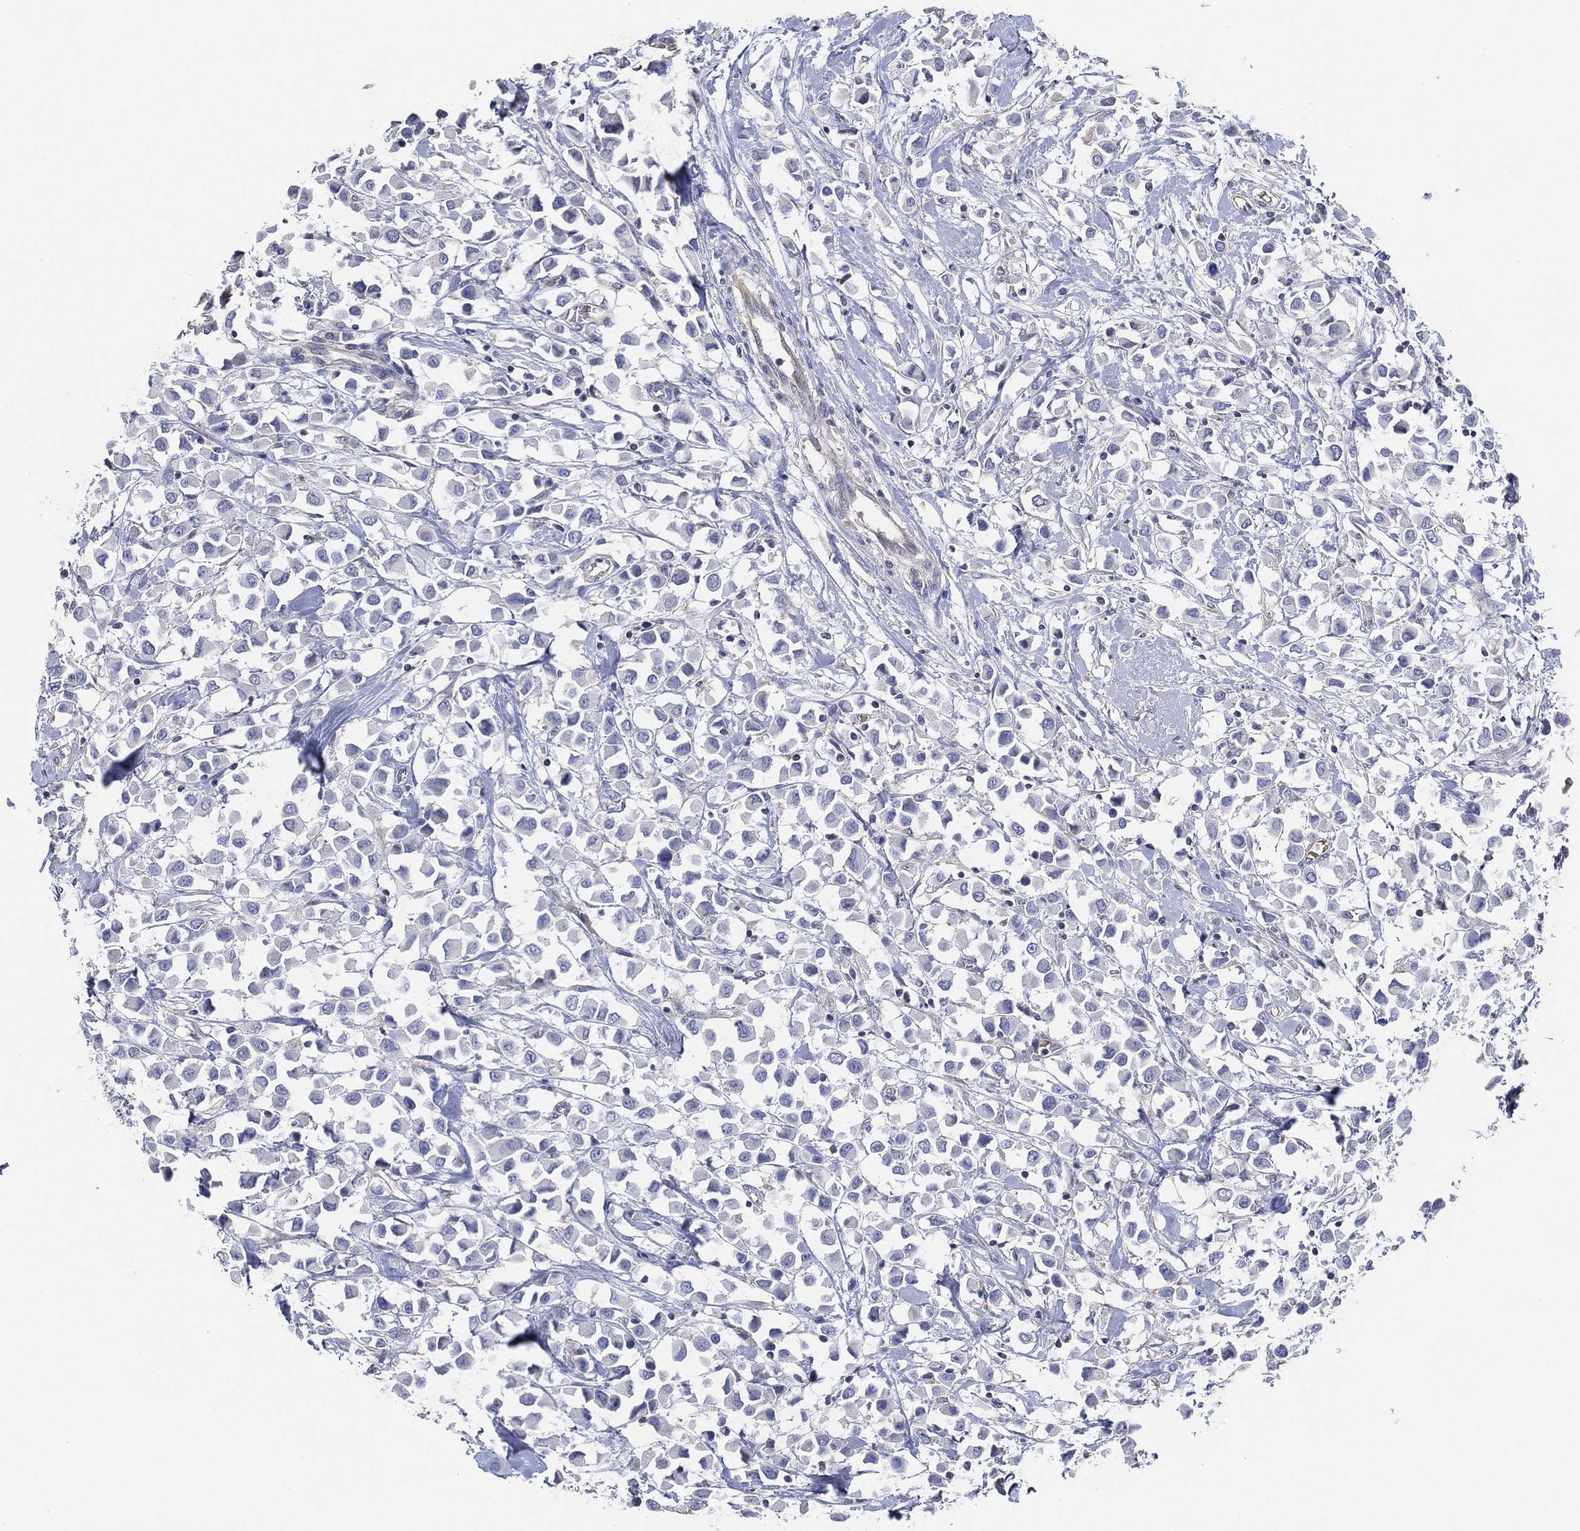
{"staining": {"intensity": "negative", "quantity": "none", "location": "none"}, "tissue": "breast cancer", "cell_type": "Tumor cells", "image_type": "cancer", "snomed": [{"axis": "morphology", "description": "Duct carcinoma"}, {"axis": "topography", "description": "Breast"}], "caption": "There is no significant staining in tumor cells of breast invasive ductal carcinoma. Brightfield microscopy of immunohistochemistry stained with DAB (brown) and hematoxylin (blue), captured at high magnification.", "gene": "CFTR", "patient": {"sex": "female", "age": 61}}